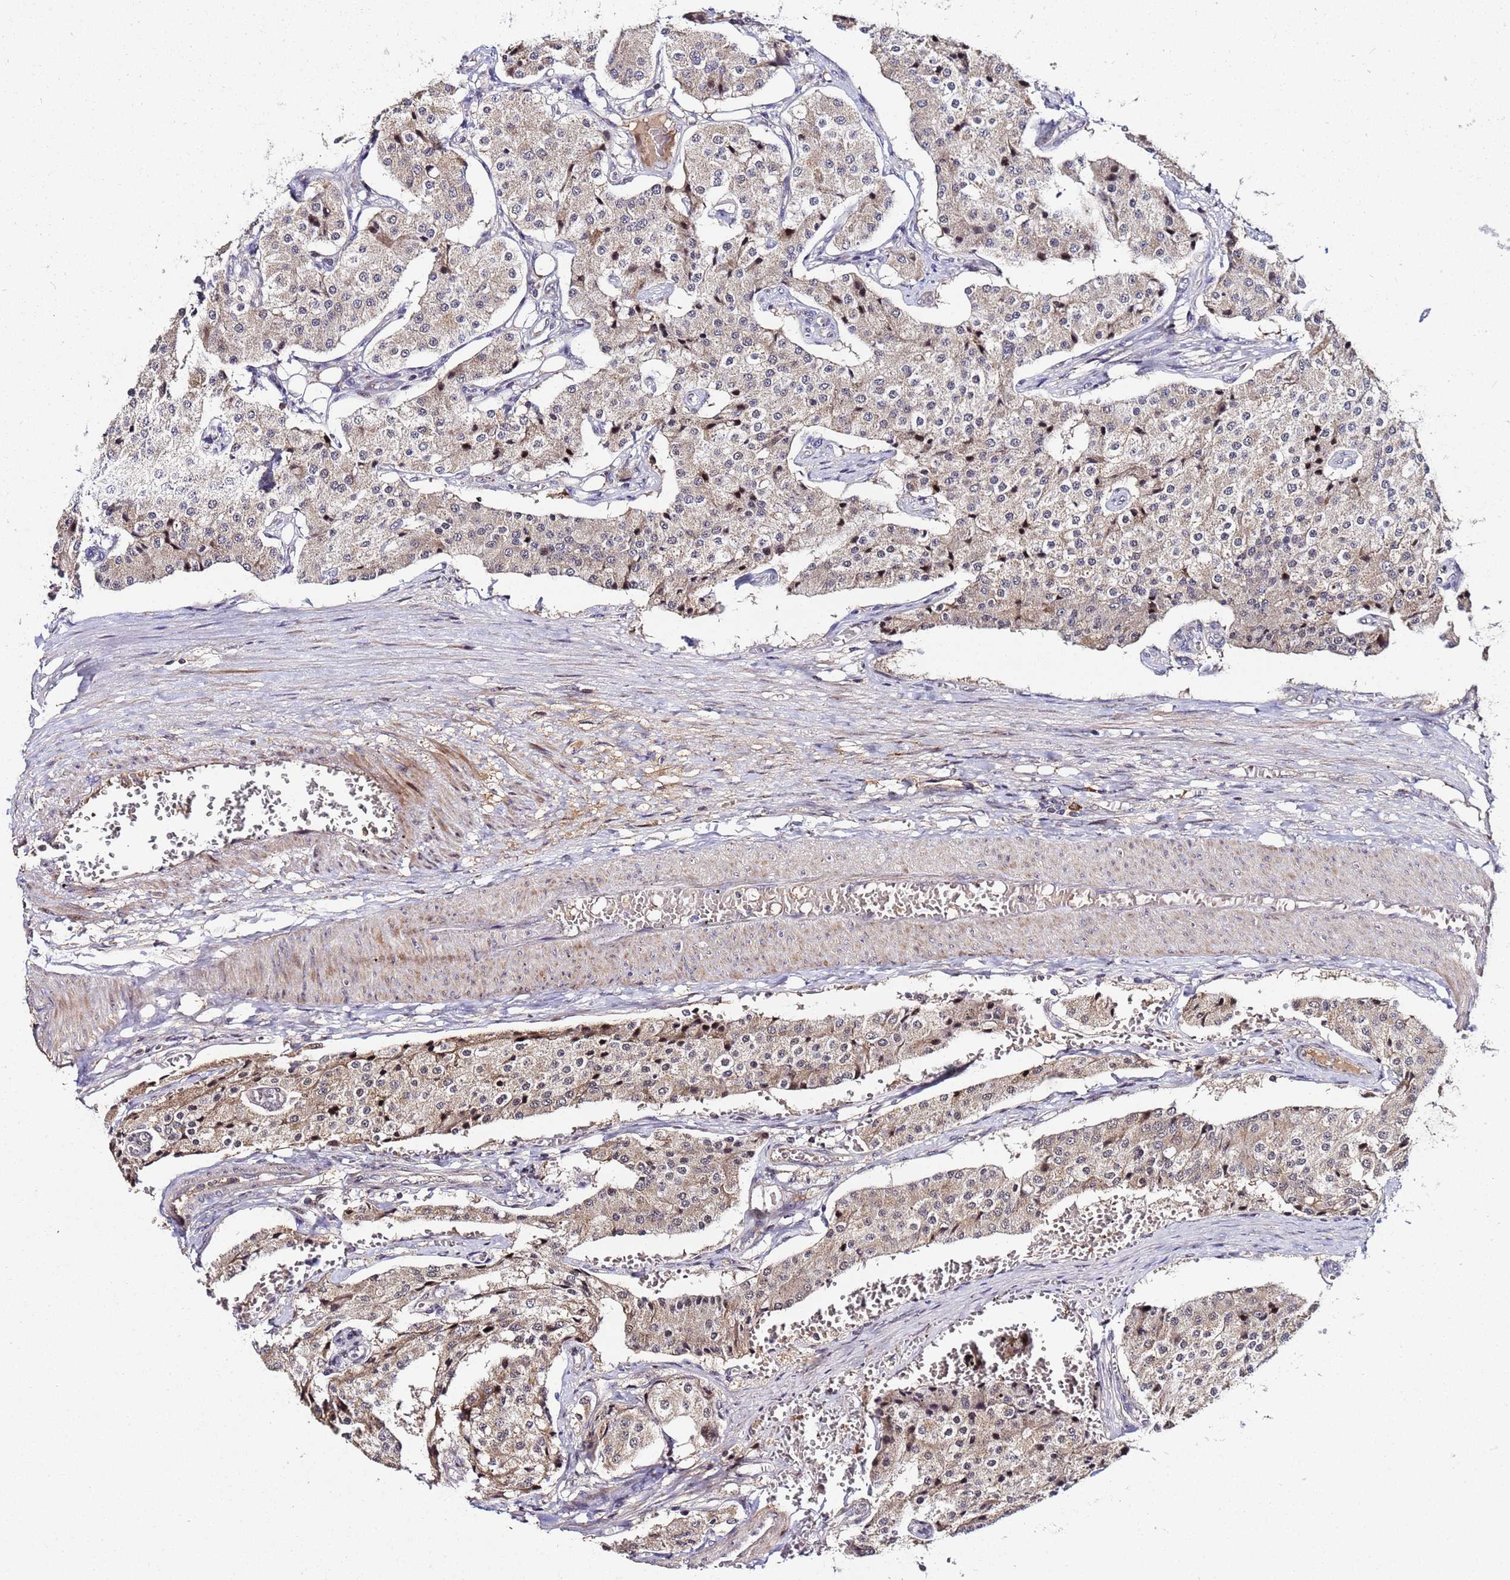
{"staining": {"intensity": "weak", "quantity": ">75%", "location": "cytoplasmic/membranous"}, "tissue": "carcinoid", "cell_type": "Tumor cells", "image_type": "cancer", "snomed": [{"axis": "morphology", "description": "Carcinoid, malignant, NOS"}, {"axis": "topography", "description": "Colon"}], "caption": "Protein expression analysis of human carcinoid reveals weak cytoplasmic/membranous staining in about >75% of tumor cells. (DAB IHC, brown staining for protein, blue staining for nuclei).", "gene": "WNK4", "patient": {"sex": "female", "age": 52}}